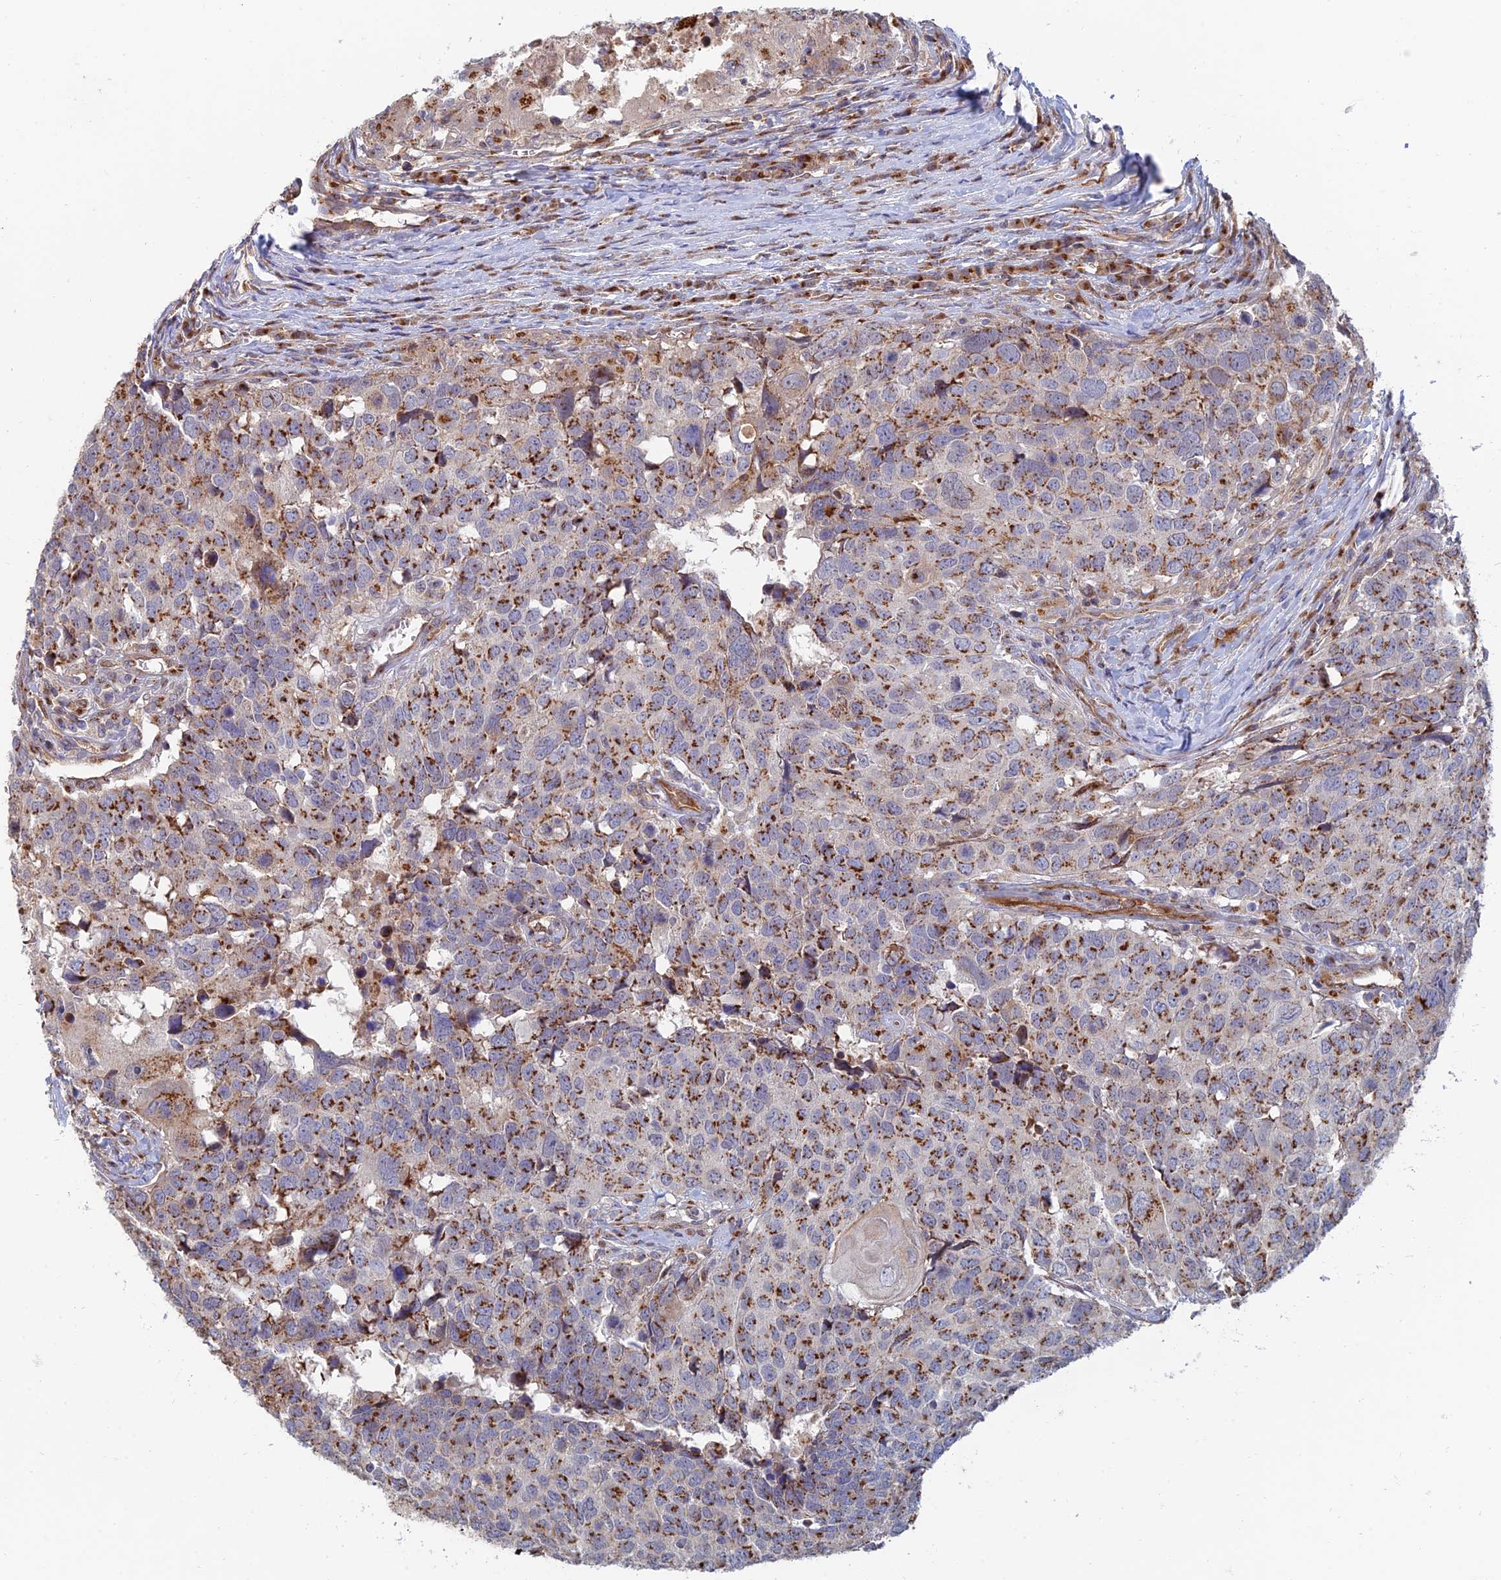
{"staining": {"intensity": "moderate", "quantity": ">75%", "location": "cytoplasmic/membranous"}, "tissue": "head and neck cancer", "cell_type": "Tumor cells", "image_type": "cancer", "snomed": [{"axis": "morphology", "description": "Squamous cell carcinoma, NOS"}, {"axis": "topography", "description": "Head-Neck"}], "caption": "Human squamous cell carcinoma (head and neck) stained with a brown dye reveals moderate cytoplasmic/membranous positive positivity in approximately >75% of tumor cells.", "gene": "HS2ST1", "patient": {"sex": "male", "age": 66}}